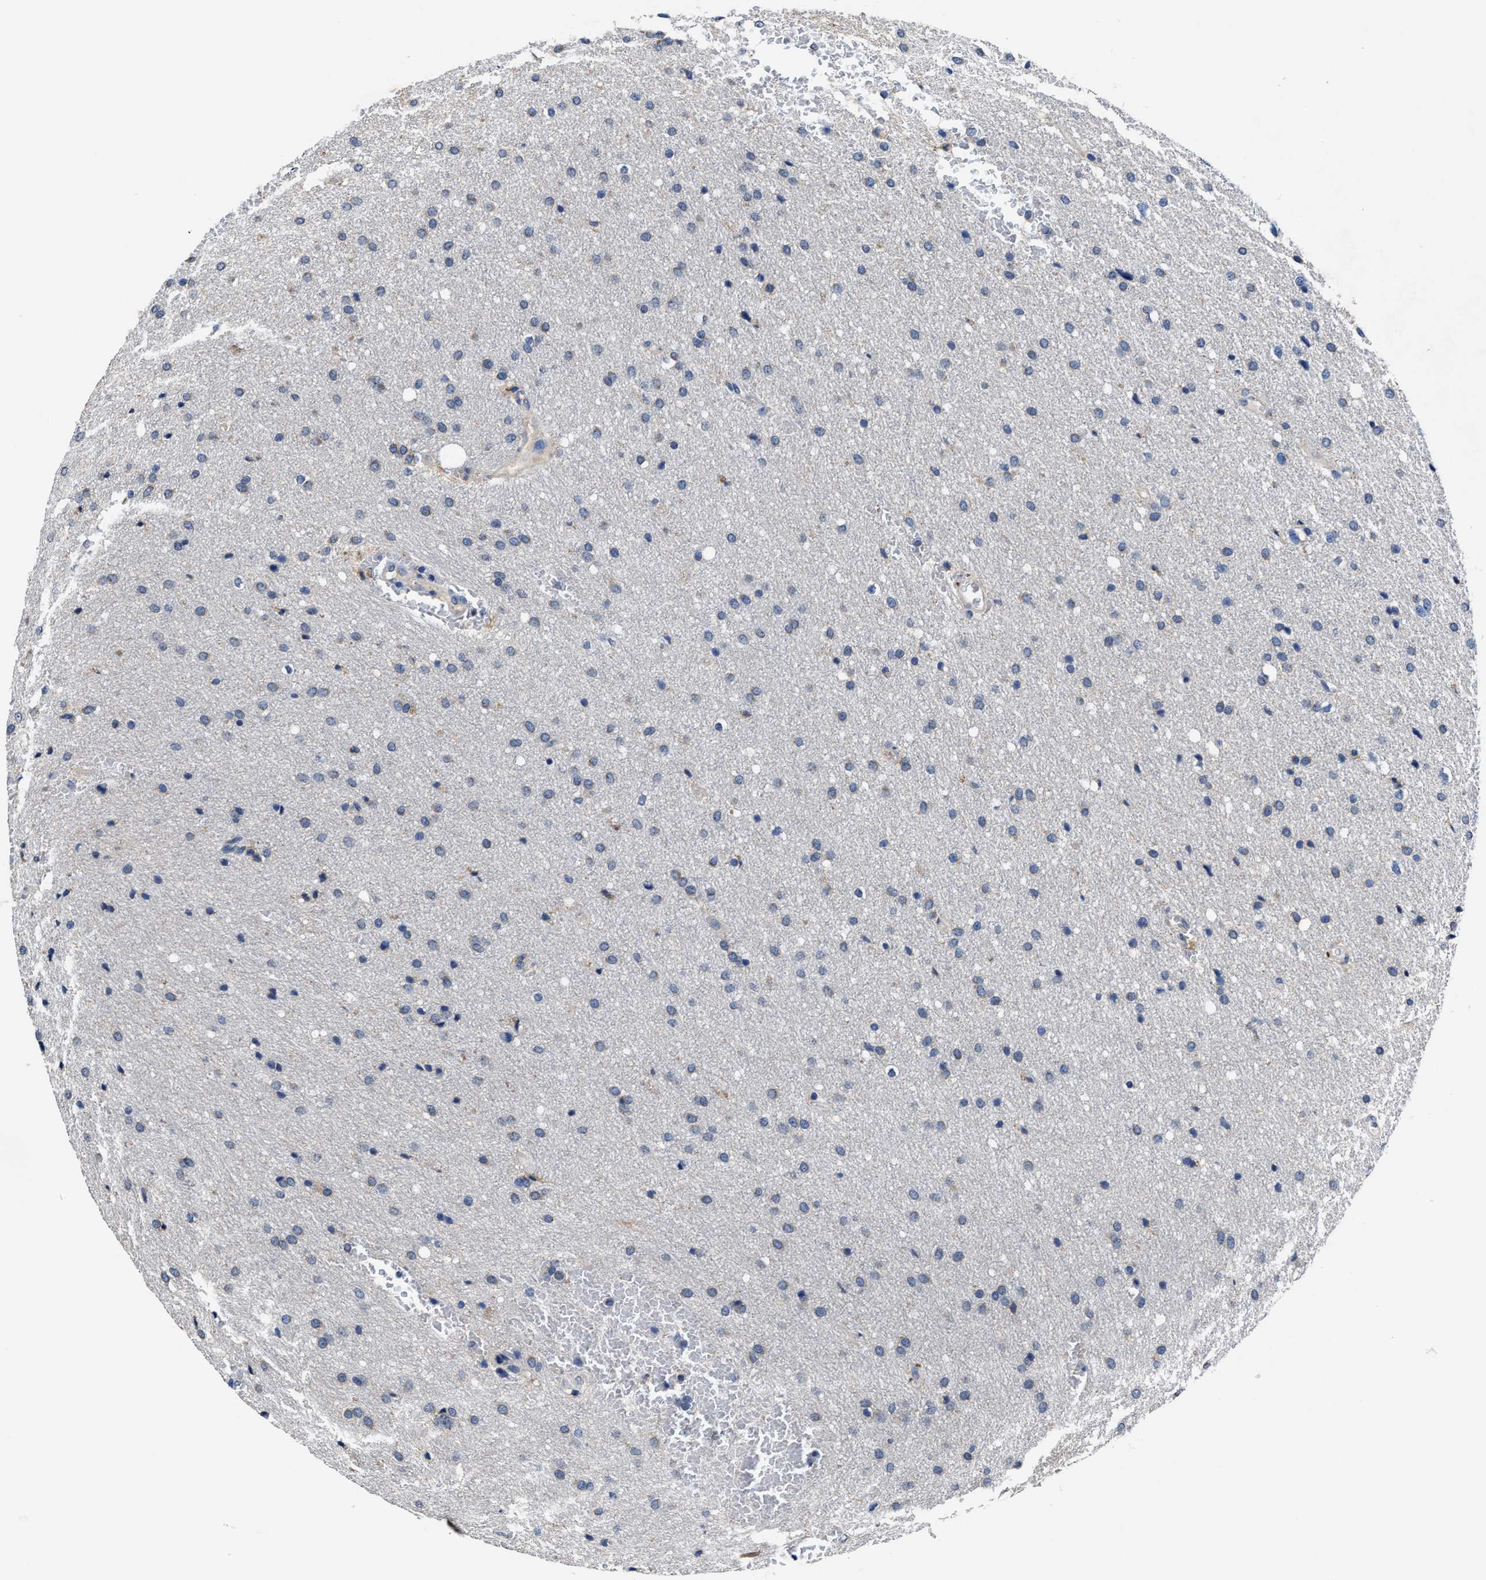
{"staining": {"intensity": "negative", "quantity": "none", "location": "none"}, "tissue": "glioma", "cell_type": "Tumor cells", "image_type": "cancer", "snomed": [{"axis": "morphology", "description": "Glioma, malignant, Low grade"}, {"axis": "topography", "description": "Brain"}], "caption": "Immunohistochemical staining of human malignant low-grade glioma exhibits no significant positivity in tumor cells. (DAB (3,3'-diaminobenzidine) immunohistochemistry with hematoxylin counter stain).", "gene": "UBR4", "patient": {"sex": "female", "age": 37}}